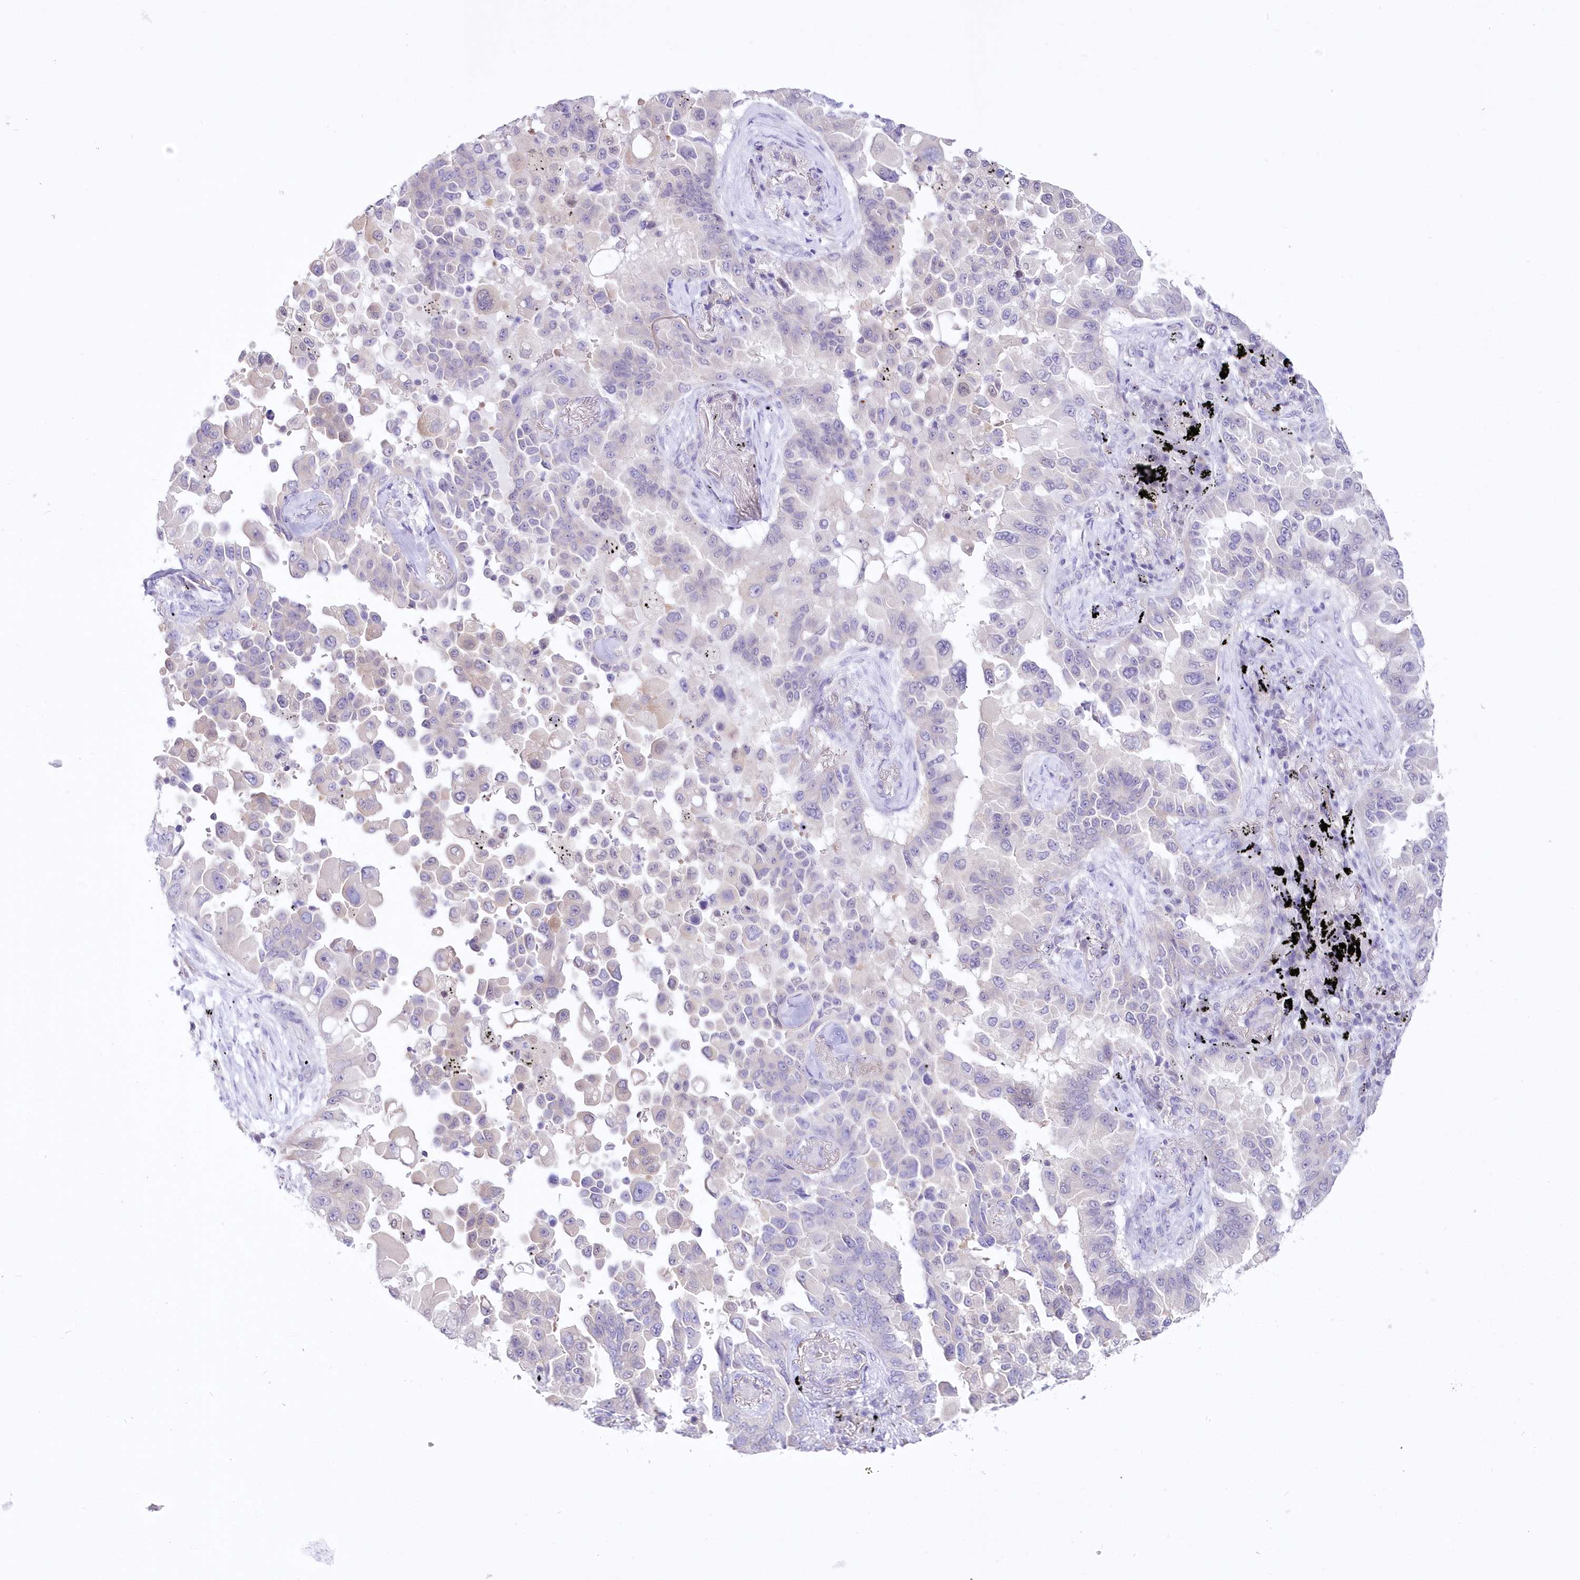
{"staining": {"intensity": "negative", "quantity": "none", "location": "none"}, "tissue": "lung cancer", "cell_type": "Tumor cells", "image_type": "cancer", "snomed": [{"axis": "morphology", "description": "Adenocarcinoma, NOS"}, {"axis": "topography", "description": "Lung"}], "caption": "This is an IHC micrograph of lung adenocarcinoma. There is no positivity in tumor cells.", "gene": "UBA6", "patient": {"sex": "female", "age": 67}}